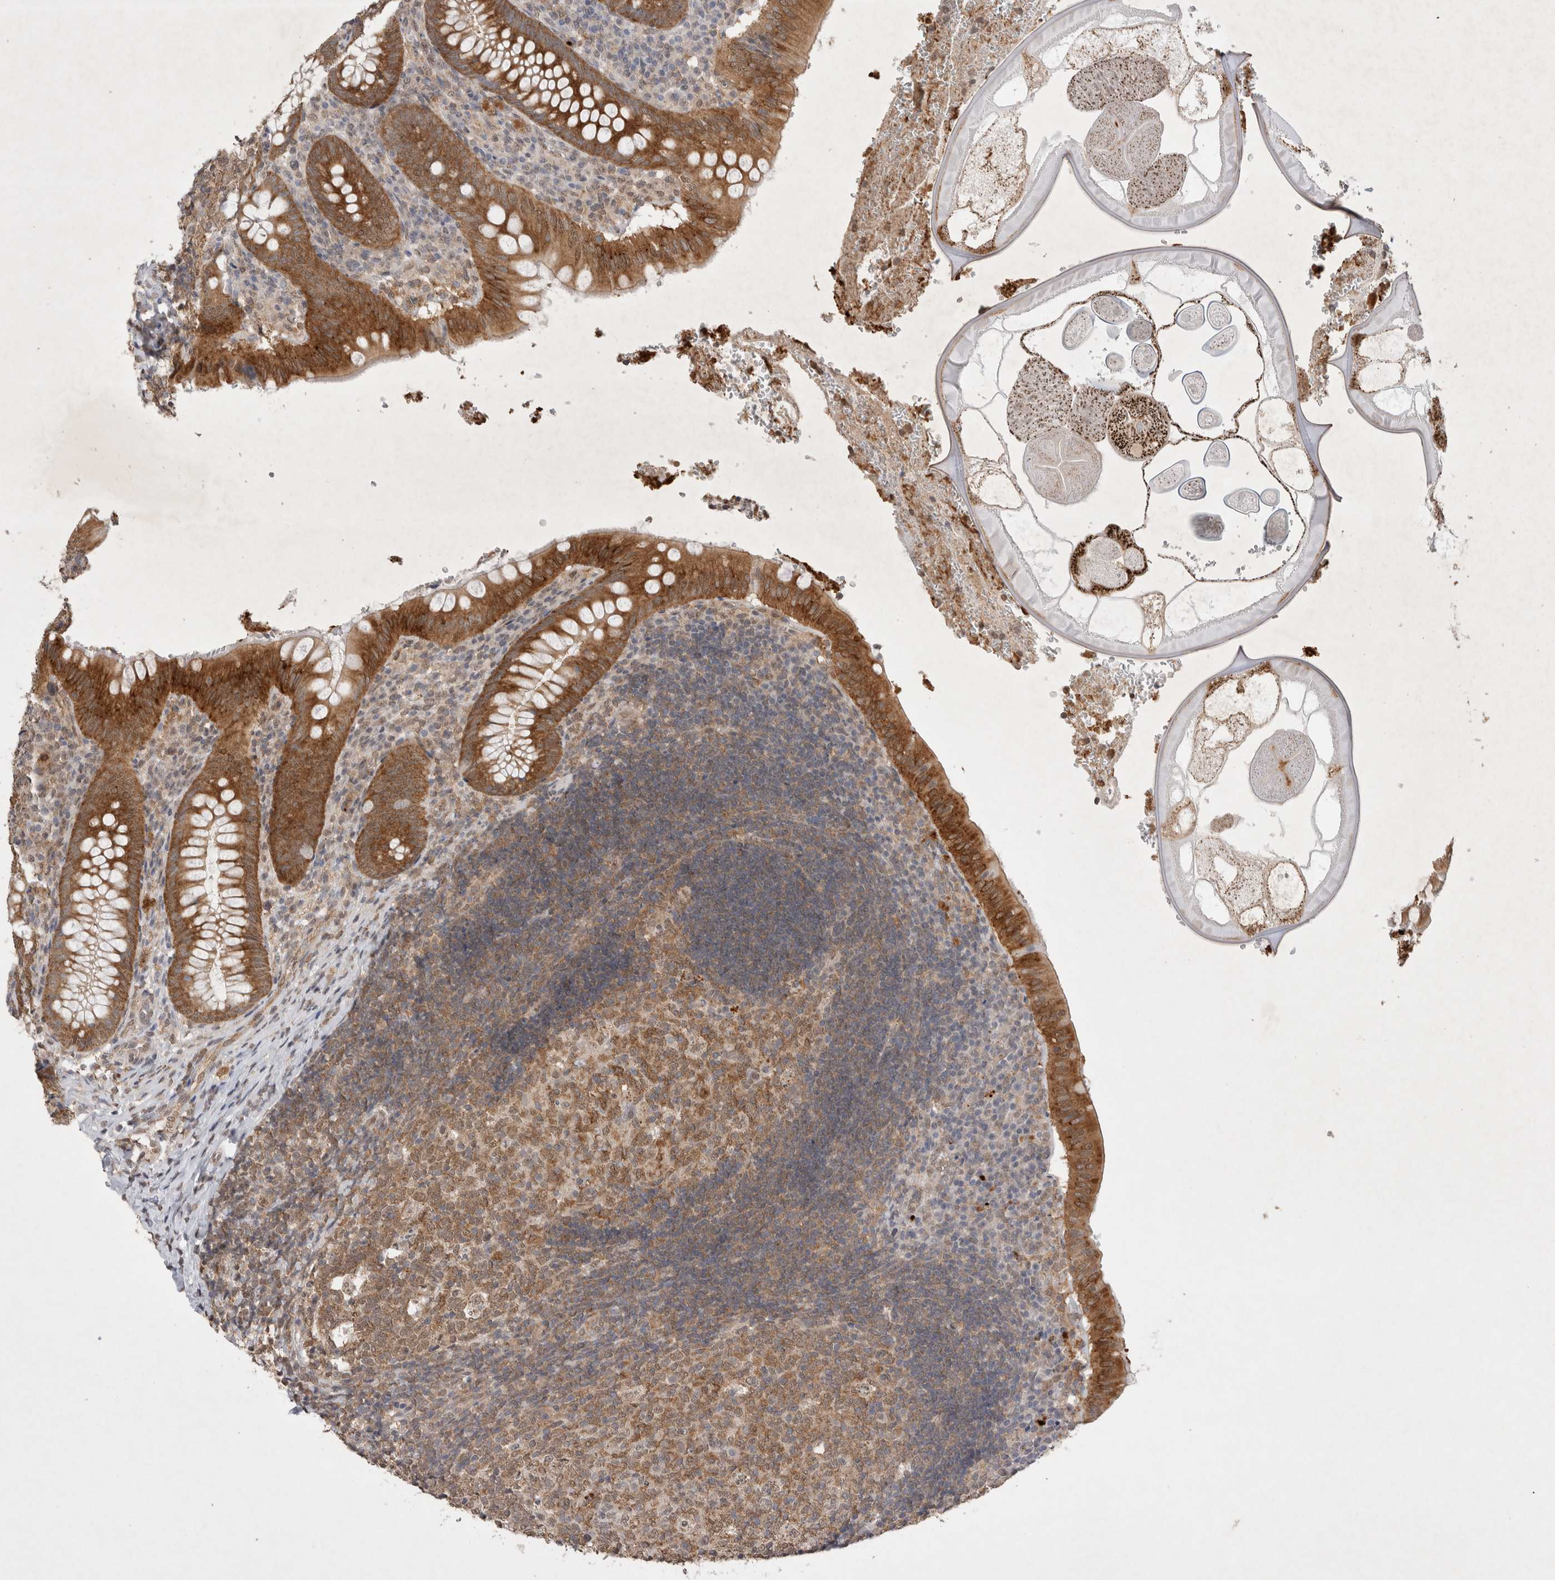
{"staining": {"intensity": "strong", "quantity": ">75%", "location": "cytoplasmic/membranous"}, "tissue": "appendix", "cell_type": "Glandular cells", "image_type": "normal", "snomed": [{"axis": "morphology", "description": "Normal tissue, NOS"}, {"axis": "topography", "description": "Appendix"}], "caption": "Immunohistochemistry (IHC) of normal human appendix demonstrates high levels of strong cytoplasmic/membranous positivity in approximately >75% of glandular cells. (Stains: DAB (3,3'-diaminobenzidine) in brown, nuclei in blue, Microscopy: brightfield microscopy at high magnification).", "gene": "WIPF2", "patient": {"sex": "male", "age": 8}}